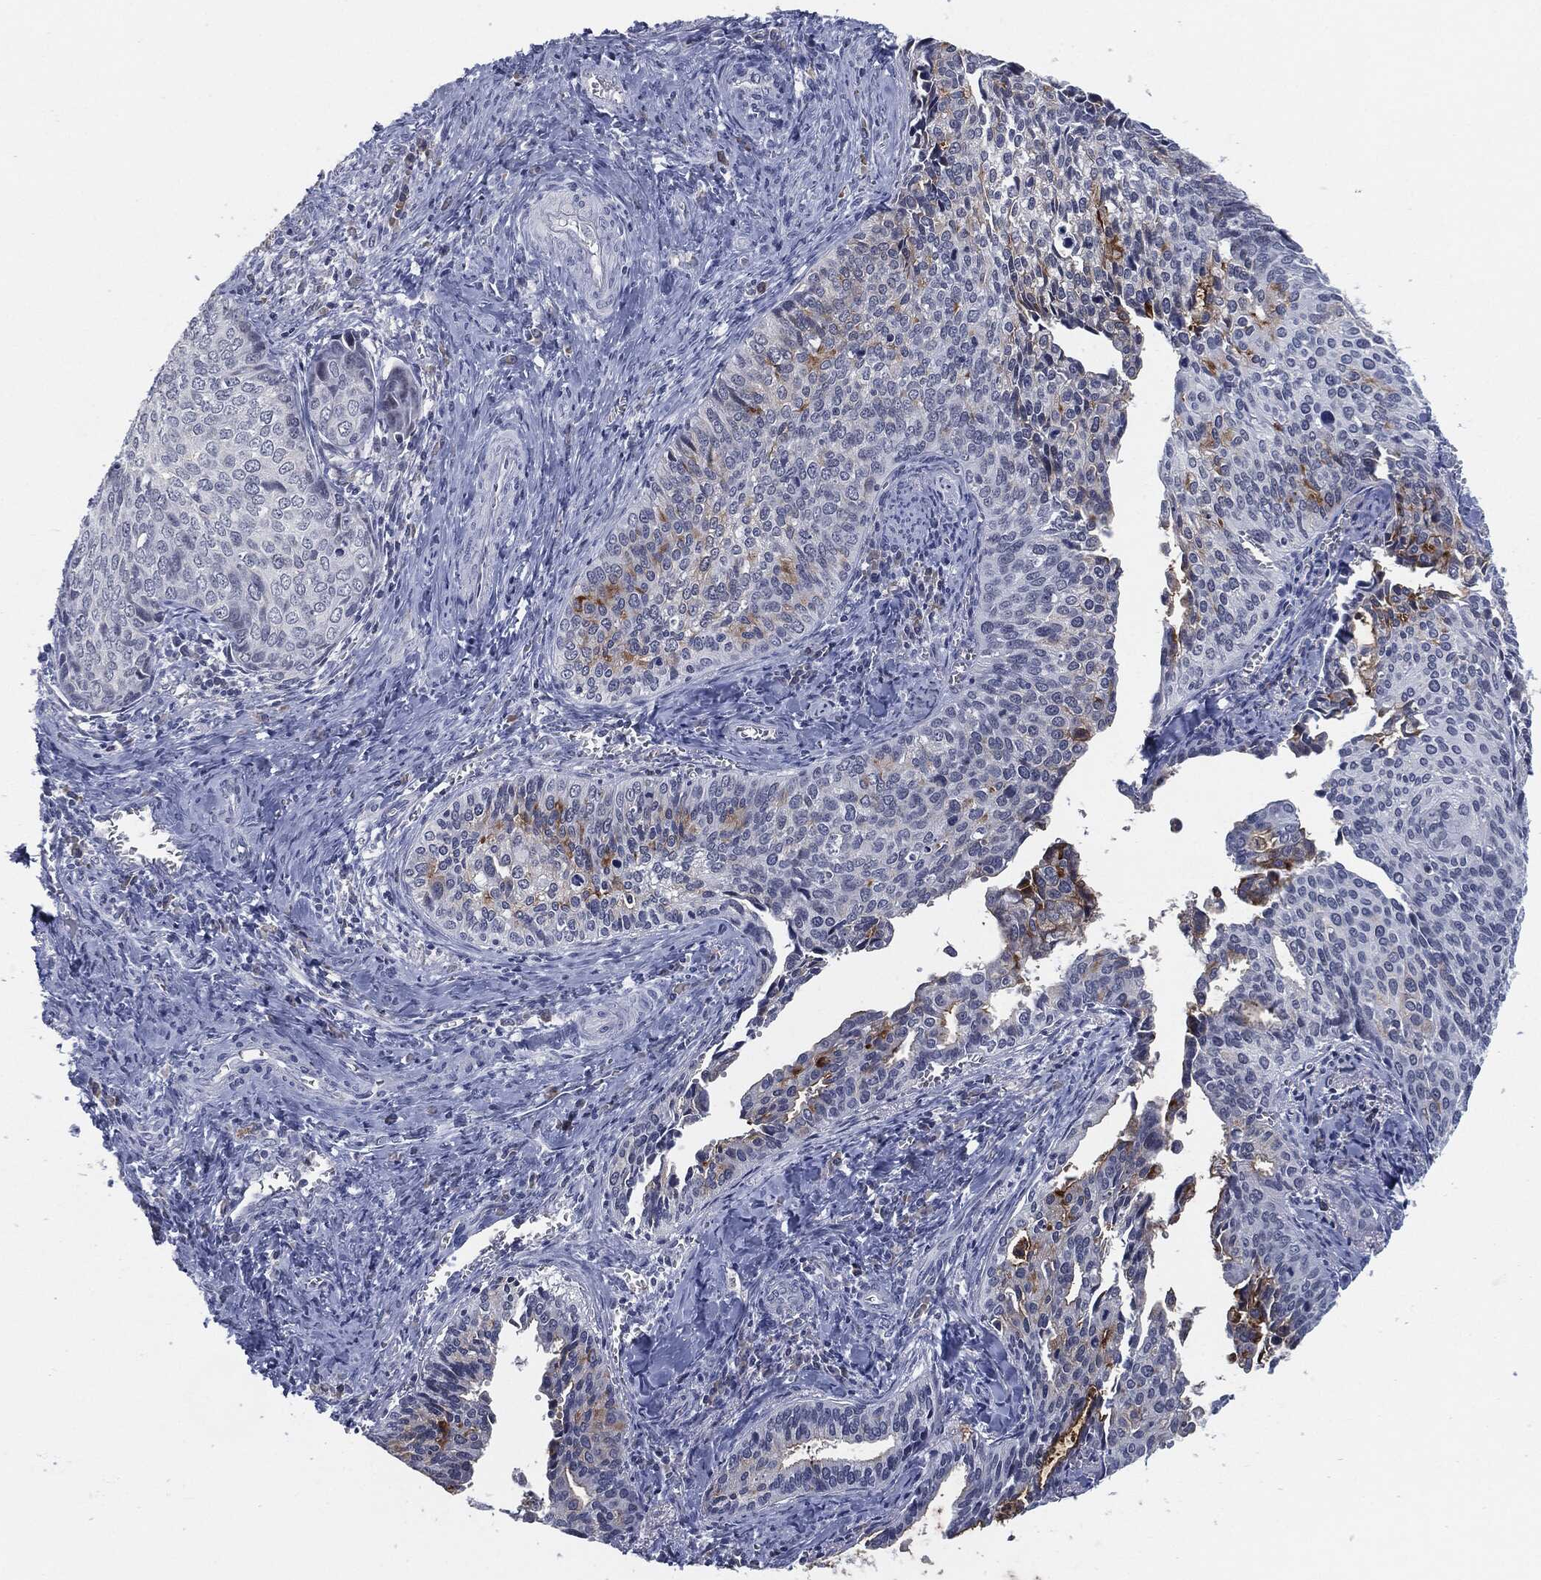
{"staining": {"intensity": "strong", "quantity": "<25%", "location": "cytoplasmic/membranous"}, "tissue": "cervical cancer", "cell_type": "Tumor cells", "image_type": "cancer", "snomed": [{"axis": "morphology", "description": "Squamous cell carcinoma, NOS"}, {"axis": "topography", "description": "Cervix"}], "caption": "Human squamous cell carcinoma (cervical) stained with a protein marker shows strong staining in tumor cells.", "gene": "PROM1", "patient": {"sex": "female", "age": 29}}